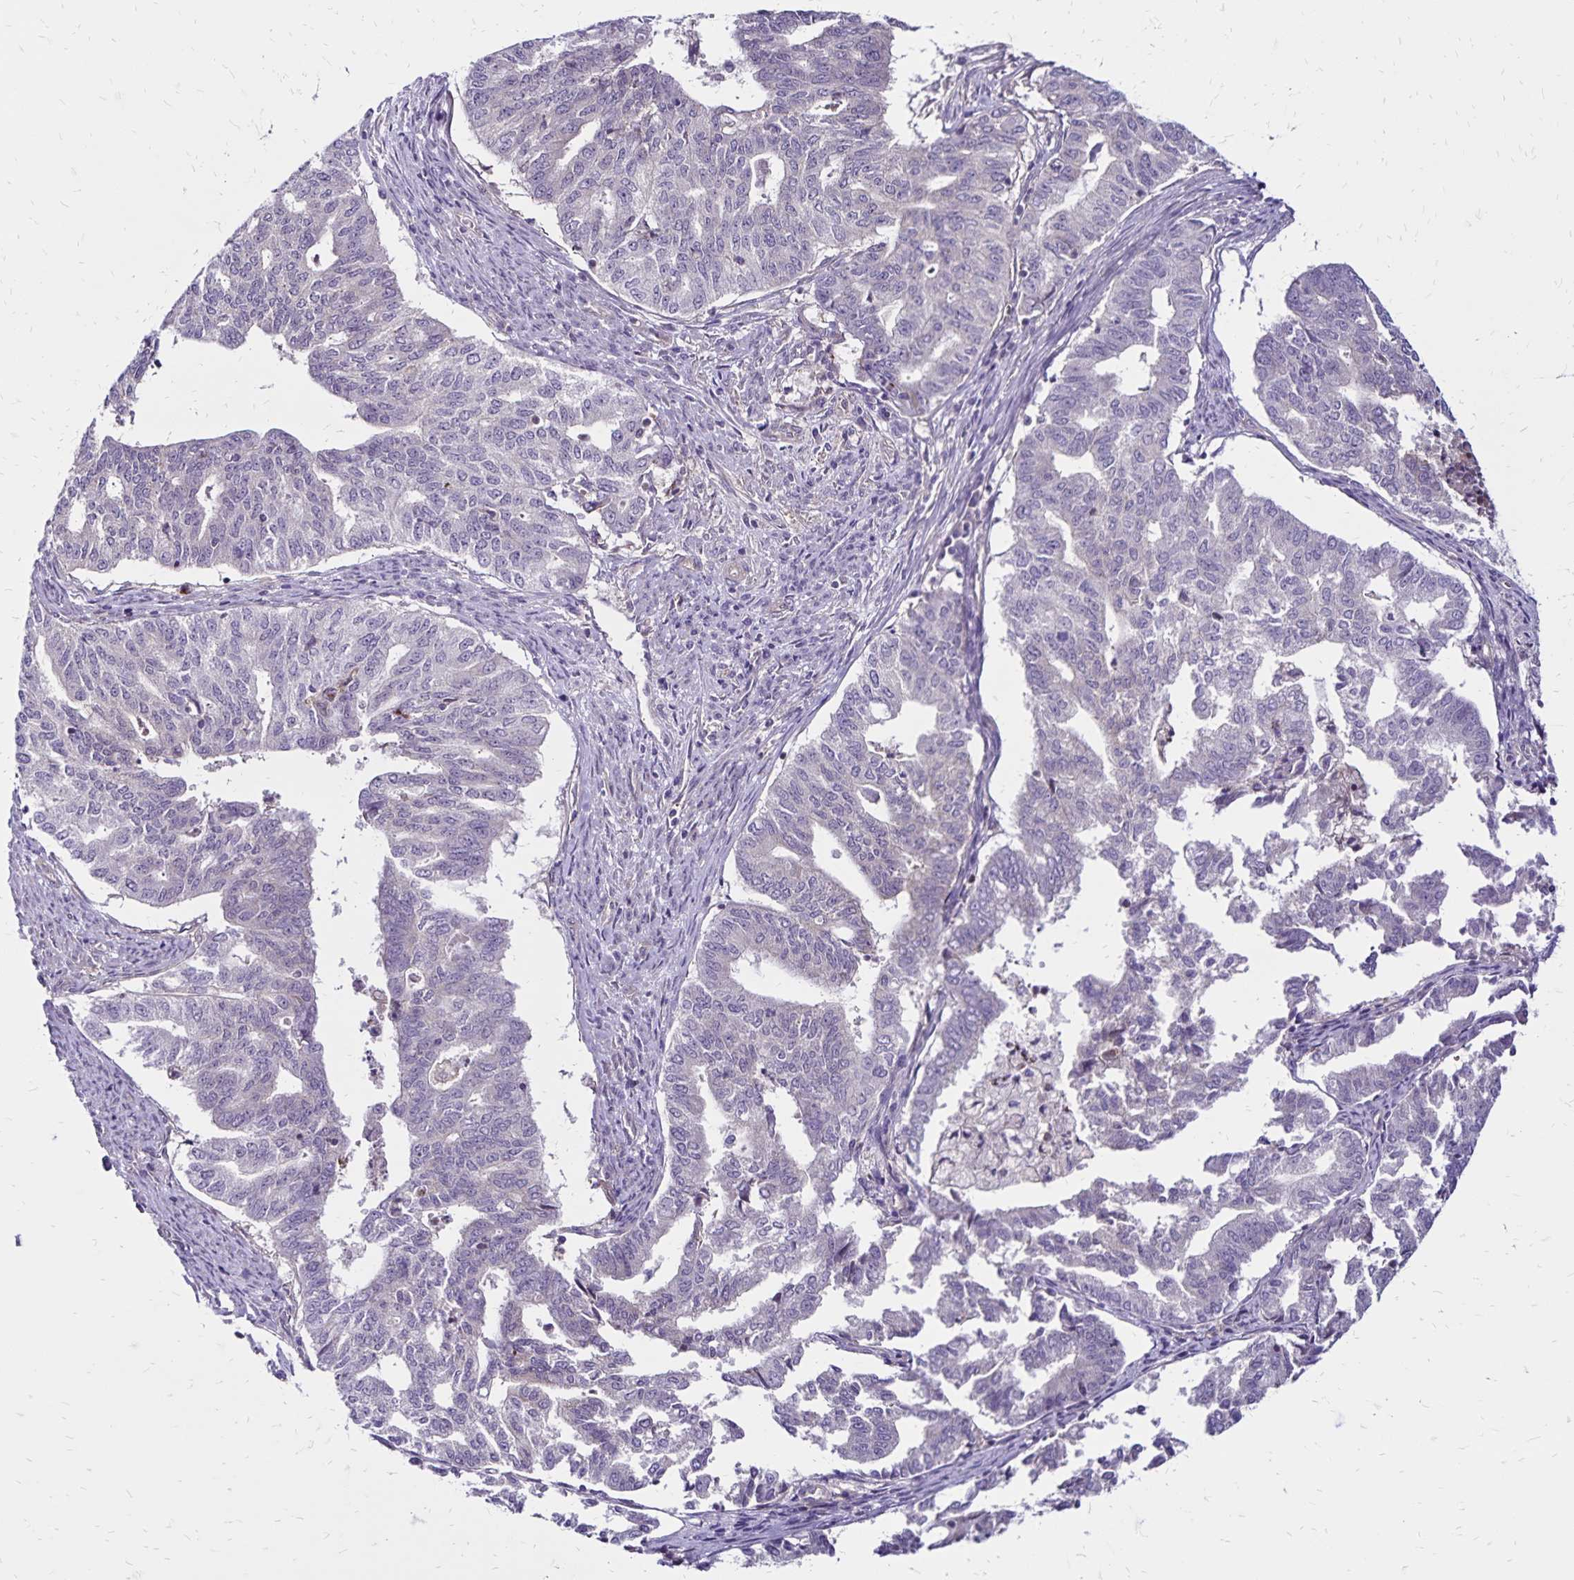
{"staining": {"intensity": "negative", "quantity": "none", "location": "none"}, "tissue": "endometrial cancer", "cell_type": "Tumor cells", "image_type": "cancer", "snomed": [{"axis": "morphology", "description": "Adenocarcinoma, NOS"}, {"axis": "topography", "description": "Endometrium"}], "caption": "An IHC micrograph of endometrial cancer is shown. There is no staining in tumor cells of endometrial cancer. (DAB (3,3'-diaminobenzidine) immunohistochemistry with hematoxylin counter stain).", "gene": "FSD1", "patient": {"sex": "female", "age": 79}}